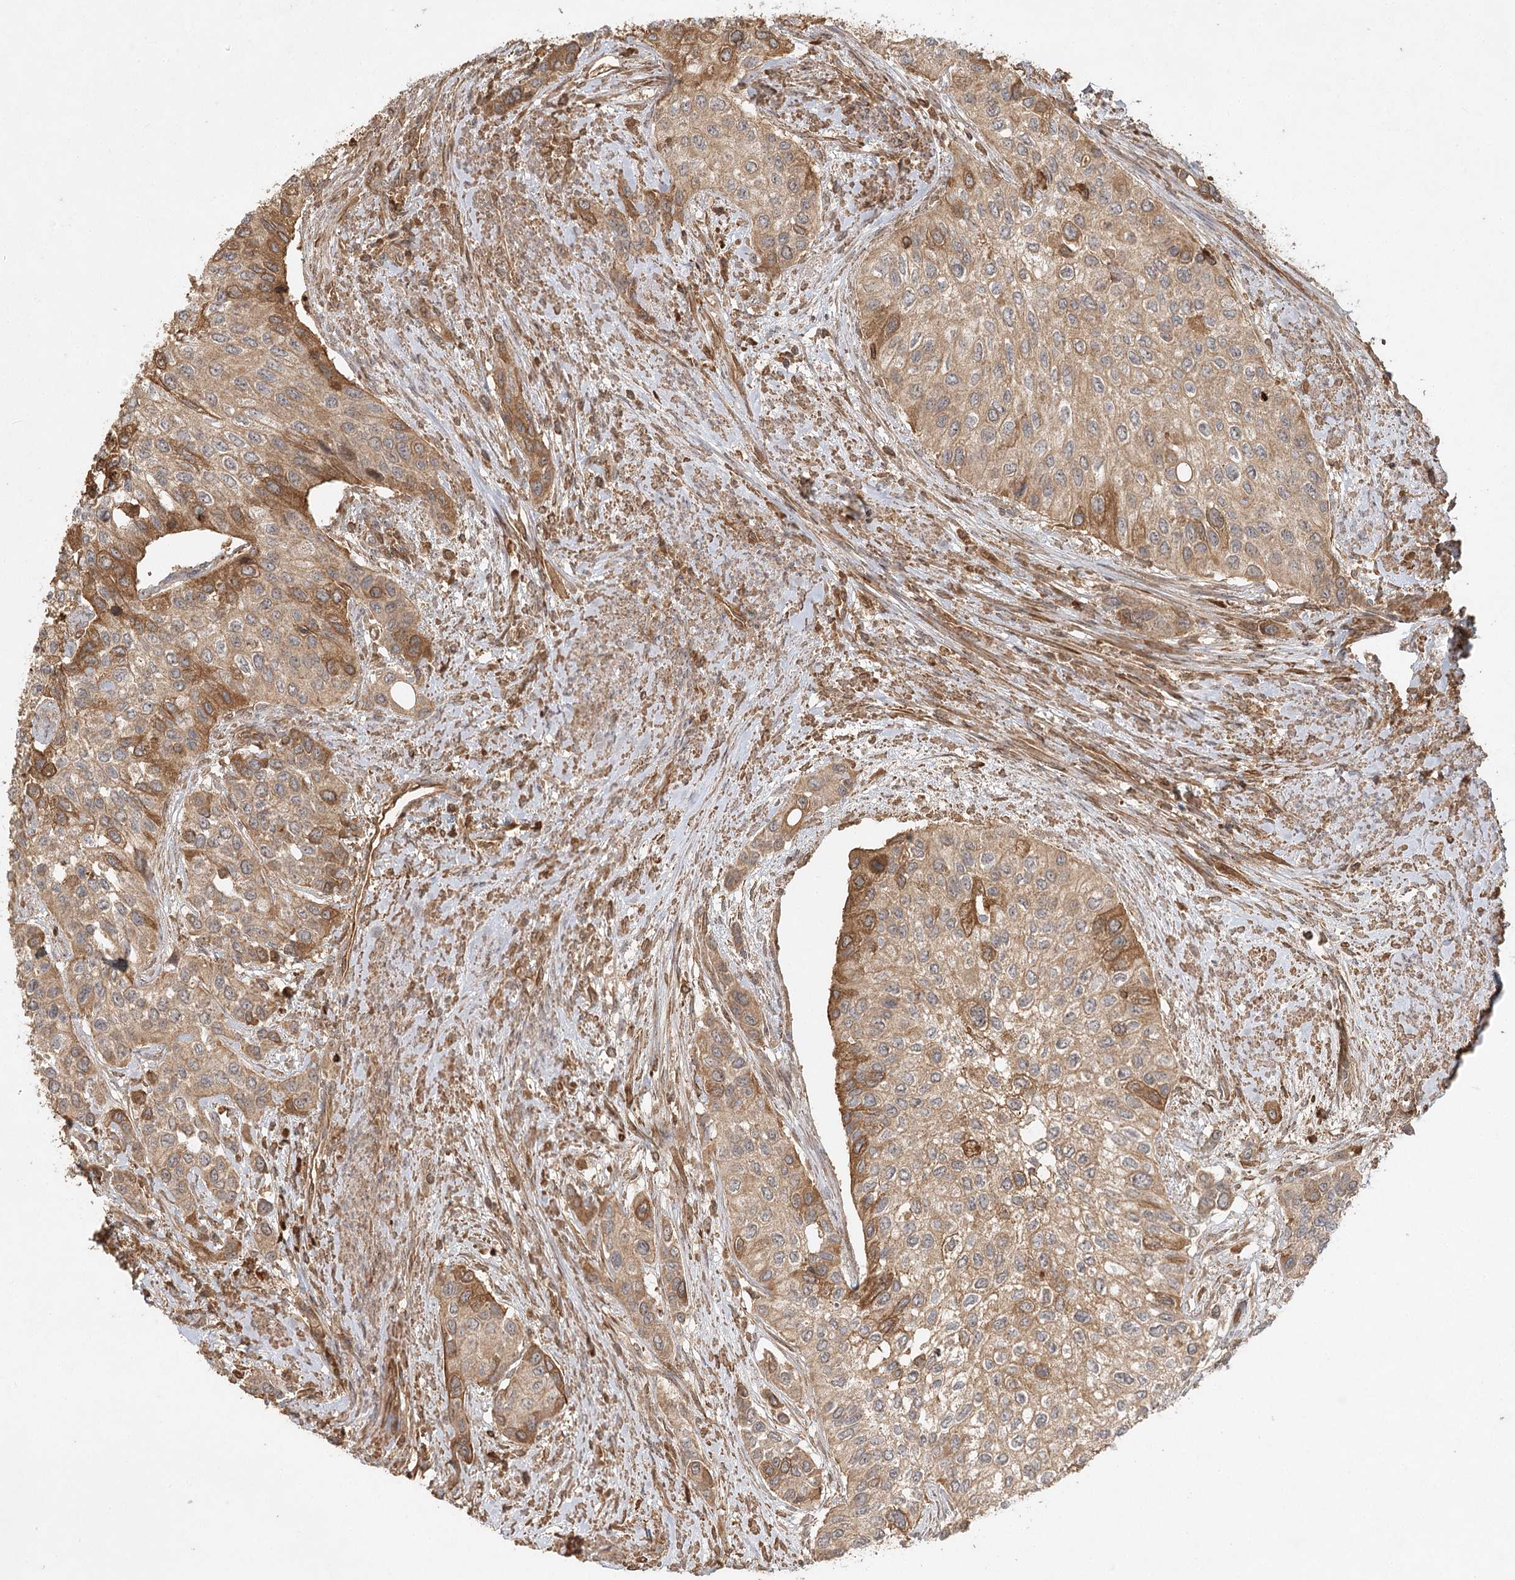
{"staining": {"intensity": "moderate", "quantity": "25%-75%", "location": "cytoplasmic/membranous"}, "tissue": "urothelial cancer", "cell_type": "Tumor cells", "image_type": "cancer", "snomed": [{"axis": "morphology", "description": "Normal tissue, NOS"}, {"axis": "morphology", "description": "Urothelial carcinoma, High grade"}, {"axis": "topography", "description": "Vascular tissue"}, {"axis": "topography", "description": "Urinary bladder"}], "caption": "This is a micrograph of immunohistochemistry (IHC) staining of urothelial cancer, which shows moderate staining in the cytoplasmic/membranous of tumor cells.", "gene": "ARL13A", "patient": {"sex": "female", "age": 56}}